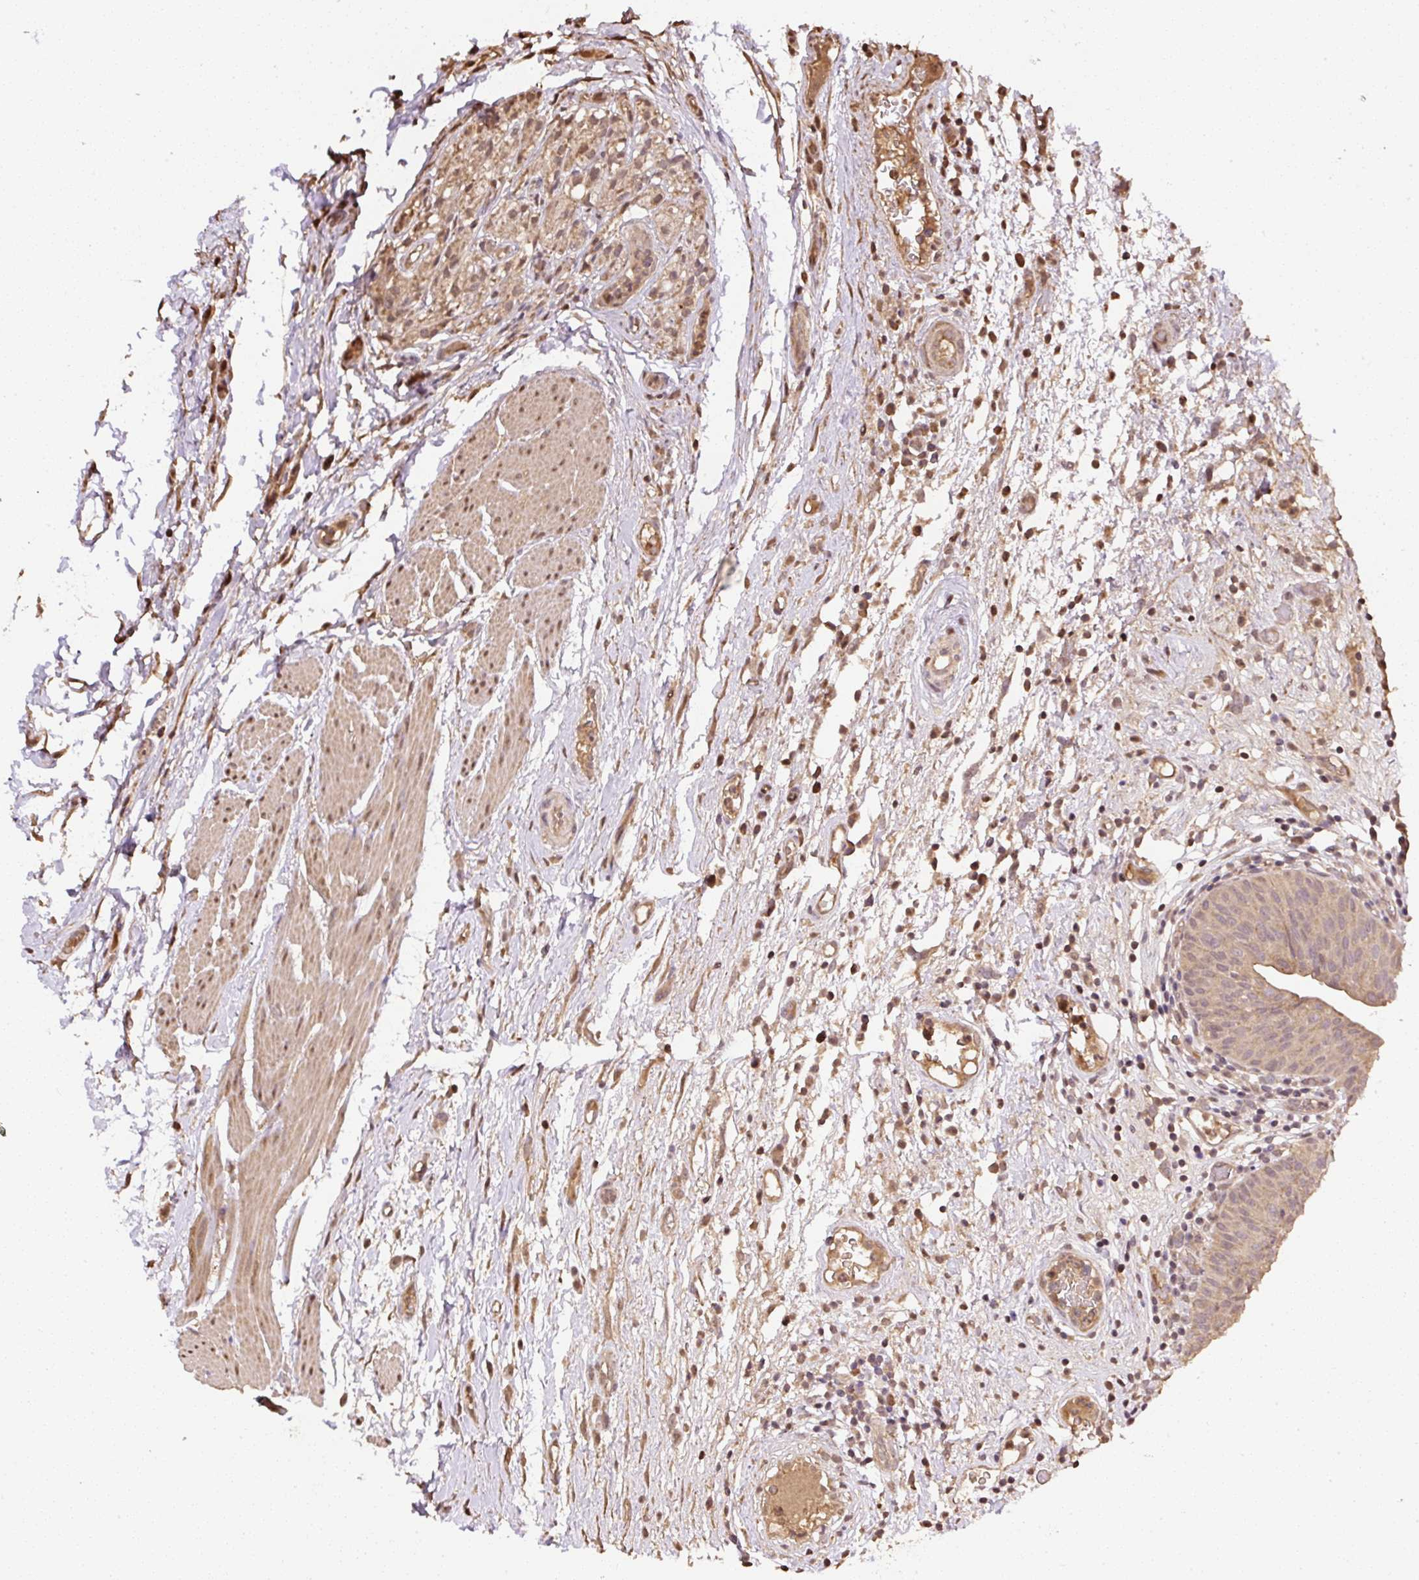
{"staining": {"intensity": "moderate", "quantity": ">75%", "location": "cytoplasmic/membranous"}, "tissue": "urinary bladder", "cell_type": "Urothelial cells", "image_type": "normal", "snomed": [{"axis": "morphology", "description": "Normal tissue, NOS"}, {"axis": "morphology", "description": "Inflammation, NOS"}, {"axis": "topography", "description": "Urinary bladder"}], "caption": "An image of urinary bladder stained for a protein reveals moderate cytoplasmic/membranous brown staining in urothelial cells. Using DAB (3,3'-diaminobenzidine) (brown) and hematoxylin (blue) stains, captured at high magnification using brightfield microscopy.", "gene": "TMEM170B", "patient": {"sex": "male", "age": 57}}